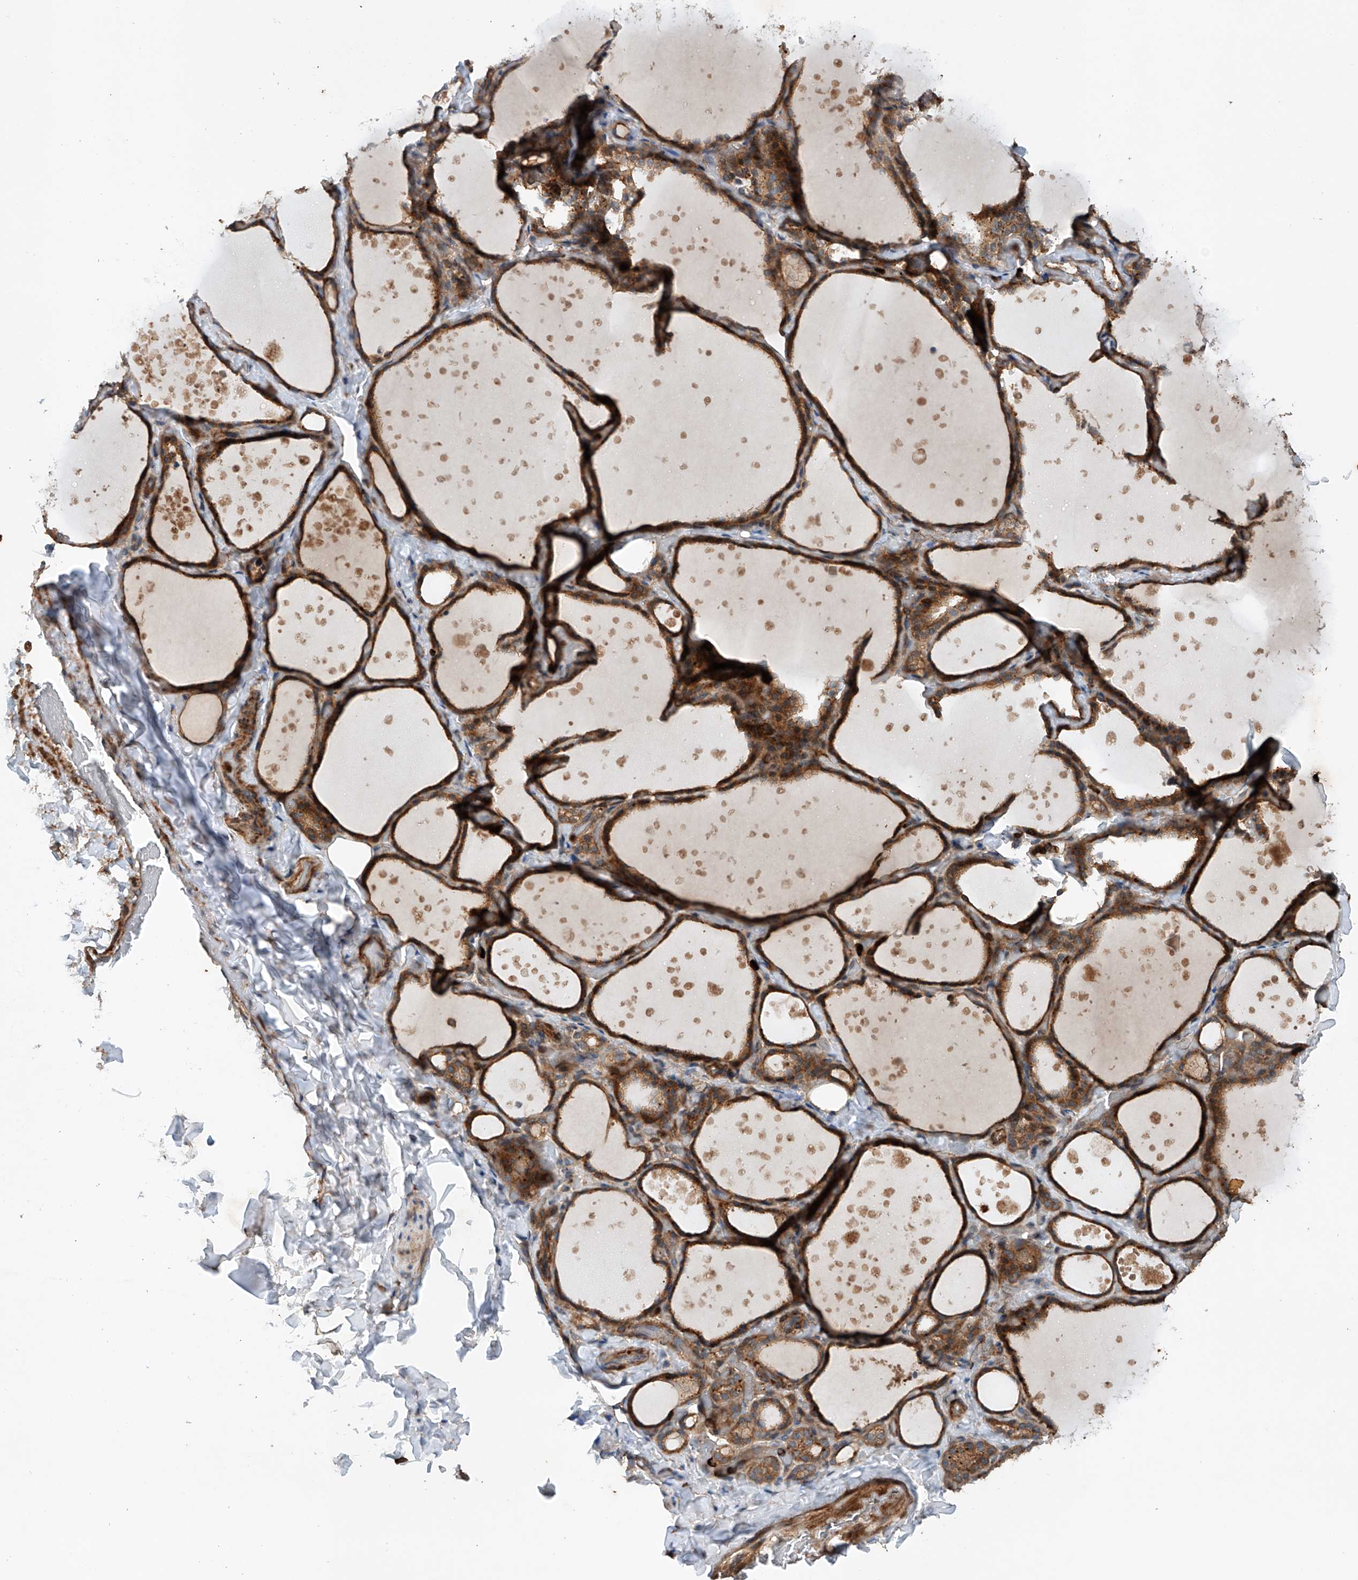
{"staining": {"intensity": "strong", "quantity": ">75%", "location": "cytoplasmic/membranous"}, "tissue": "thyroid gland", "cell_type": "Glandular cells", "image_type": "normal", "snomed": [{"axis": "morphology", "description": "Normal tissue, NOS"}, {"axis": "topography", "description": "Thyroid gland"}], "caption": "Brown immunohistochemical staining in benign thyroid gland reveals strong cytoplasmic/membranous staining in about >75% of glandular cells.", "gene": "CEP85L", "patient": {"sex": "female", "age": 44}}